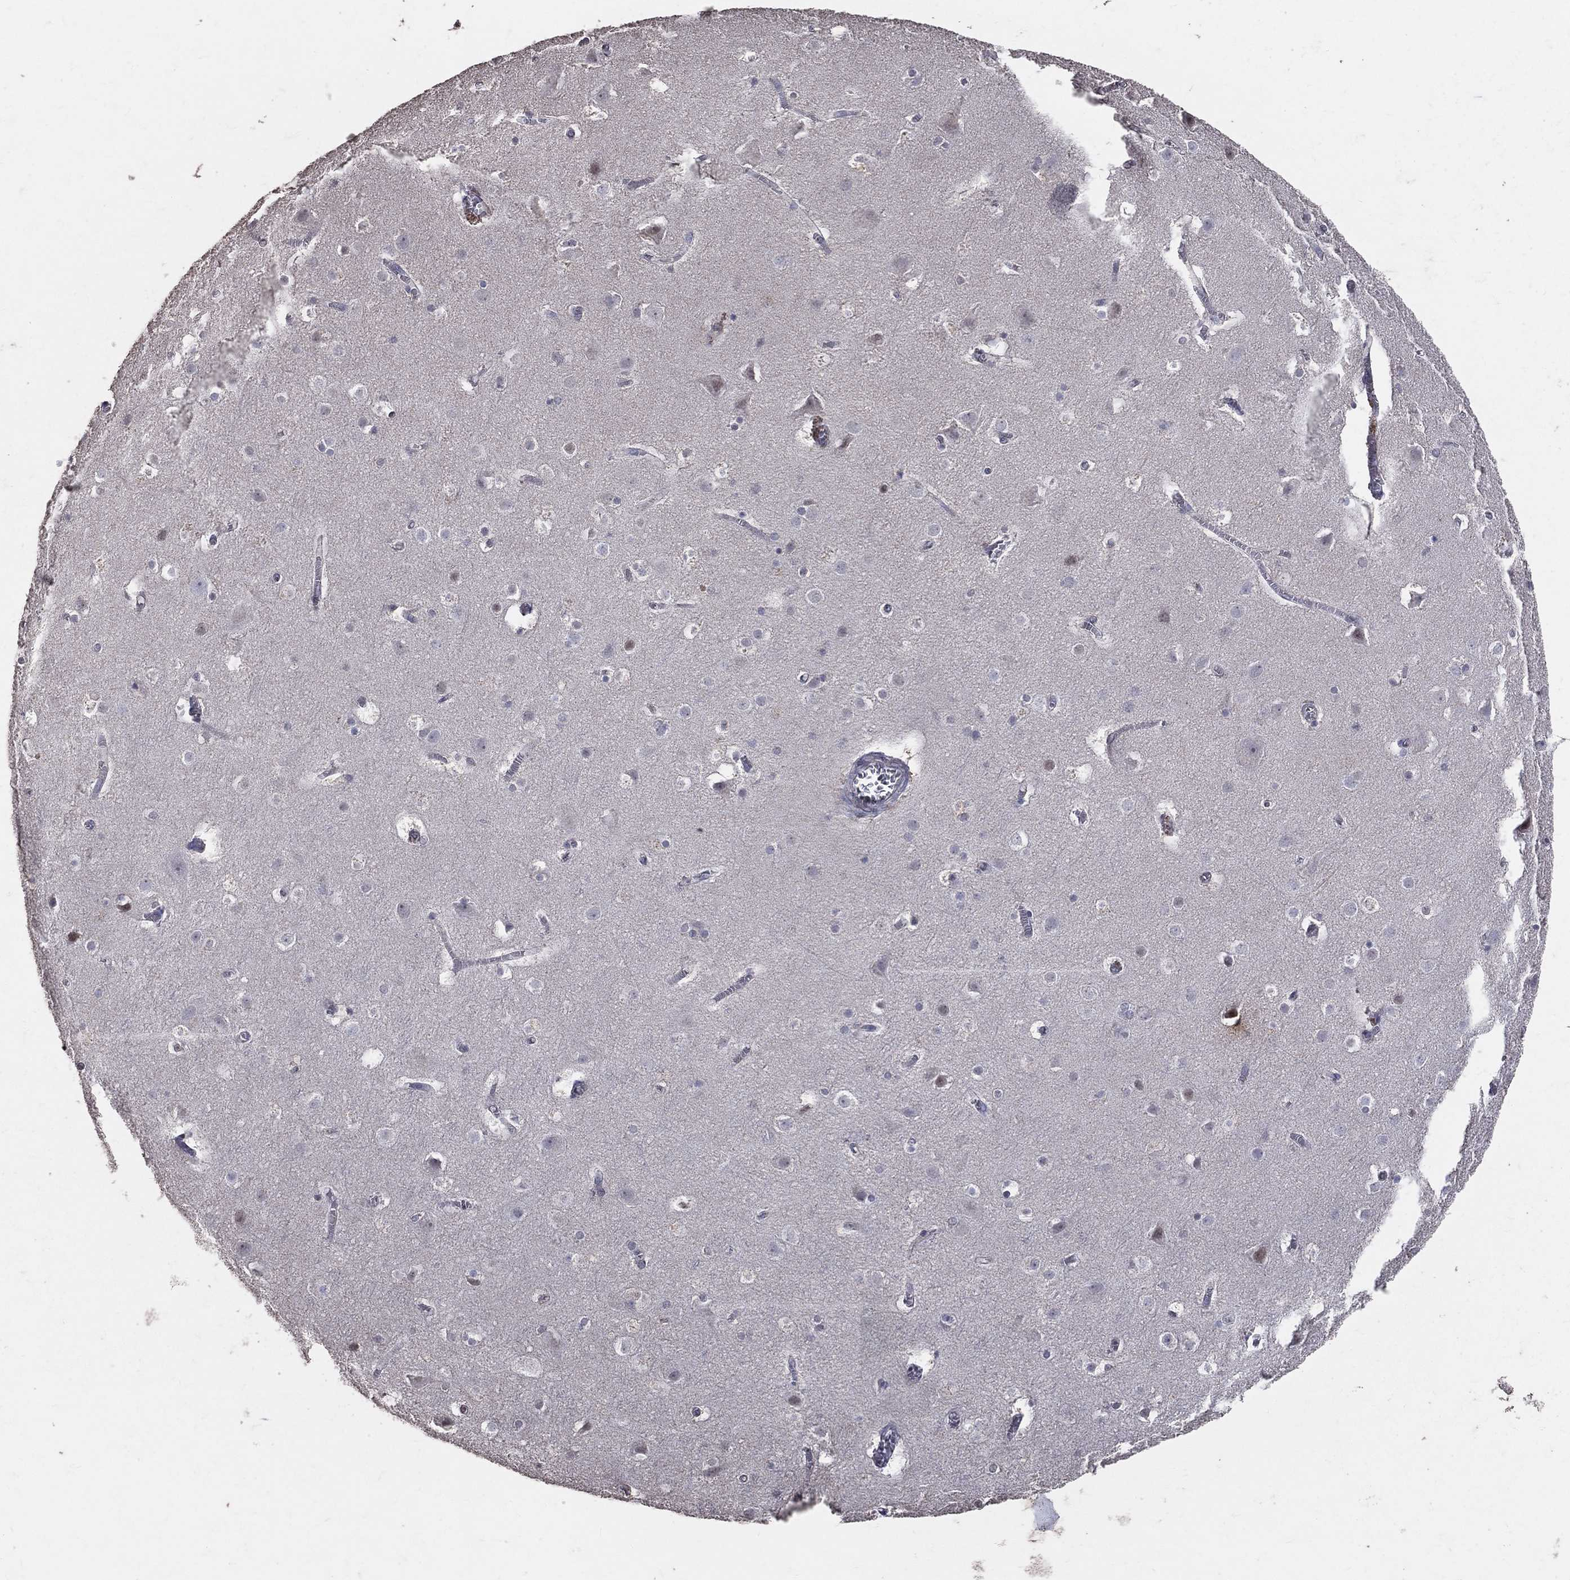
{"staining": {"intensity": "negative", "quantity": "none", "location": "none"}, "tissue": "cerebral cortex", "cell_type": "Endothelial cells", "image_type": "normal", "snomed": [{"axis": "morphology", "description": "Normal tissue, NOS"}, {"axis": "topography", "description": "Cerebral cortex"}], "caption": "DAB (3,3'-diaminobenzidine) immunohistochemical staining of normal human cerebral cortex displays no significant positivity in endothelial cells.", "gene": "LY6K", "patient": {"sex": "male", "age": 59}}